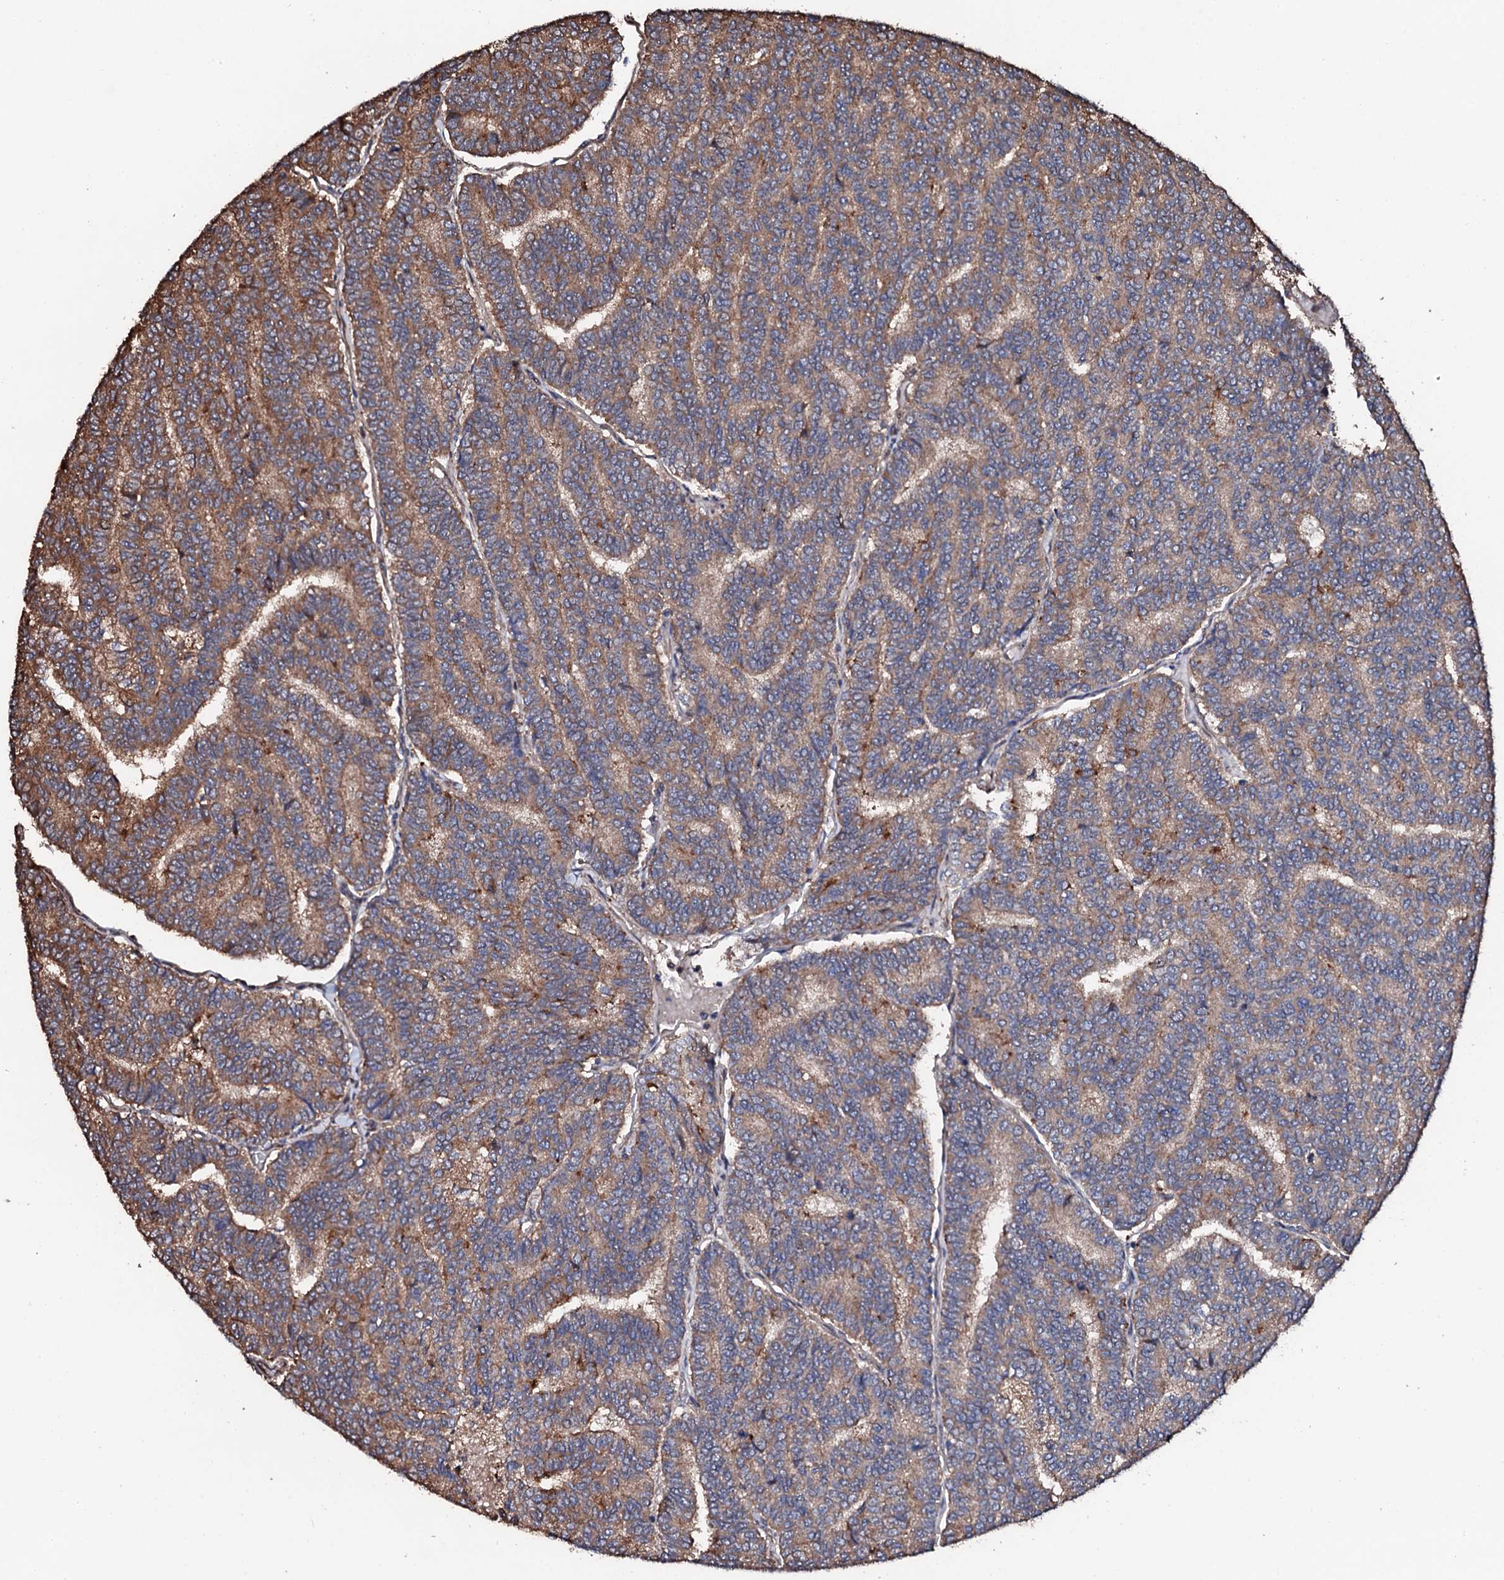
{"staining": {"intensity": "moderate", "quantity": "25%-75%", "location": "cytoplasmic/membranous"}, "tissue": "thyroid cancer", "cell_type": "Tumor cells", "image_type": "cancer", "snomed": [{"axis": "morphology", "description": "Papillary adenocarcinoma, NOS"}, {"axis": "topography", "description": "Thyroid gland"}], "caption": "Moderate cytoplasmic/membranous staining for a protein is present in about 25%-75% of tumor cells of papillary adenocarcinoma (thyroid) using immunohistochemistry.", "gene": "CKAP5", "patient": {"sex": "female", "age": 35}}